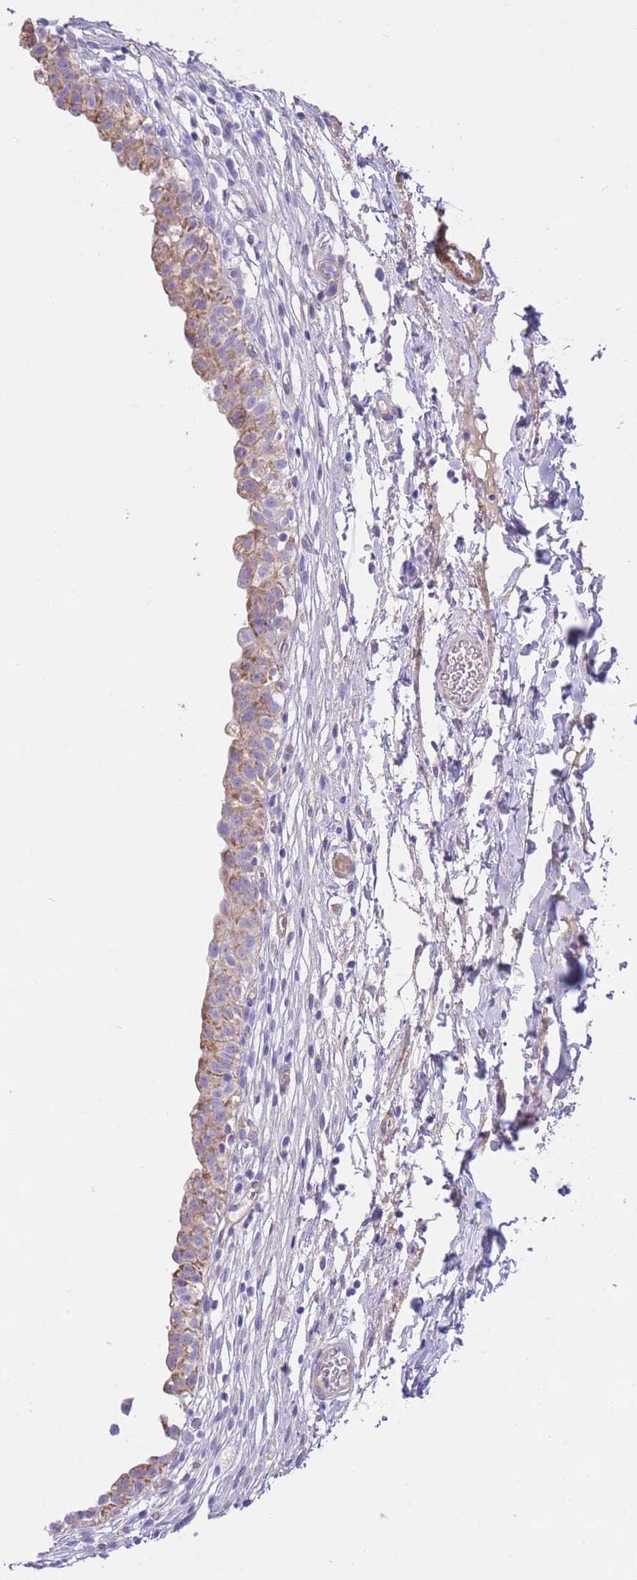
{"staining": {"intensity": "moderate", "quantity": "25%-75%", "location": "cytoplasmic/membranous"}, "tissue": "urinary bladder", "cell_type": "Urothelial cells", "image_type": "normal", "snomed": [{"axis": "morphology", "description": "Normal tissue, NOS"}, {"axis": "topography", "description": "Urinary bladder"}, {"axis": "topography", "description": "Peripheral nerve tissue"}], "caption": "Immunohistochemistry (IHC) micrograph of benign human urinary bladder stained for a protein (brown), which shows medium levels of moderate cytoplasmic/membranous staining in approximately 25%-75% of urothelial cells.", "gene": "PGM1", "patient": {"sex": "male", "age": 55}}